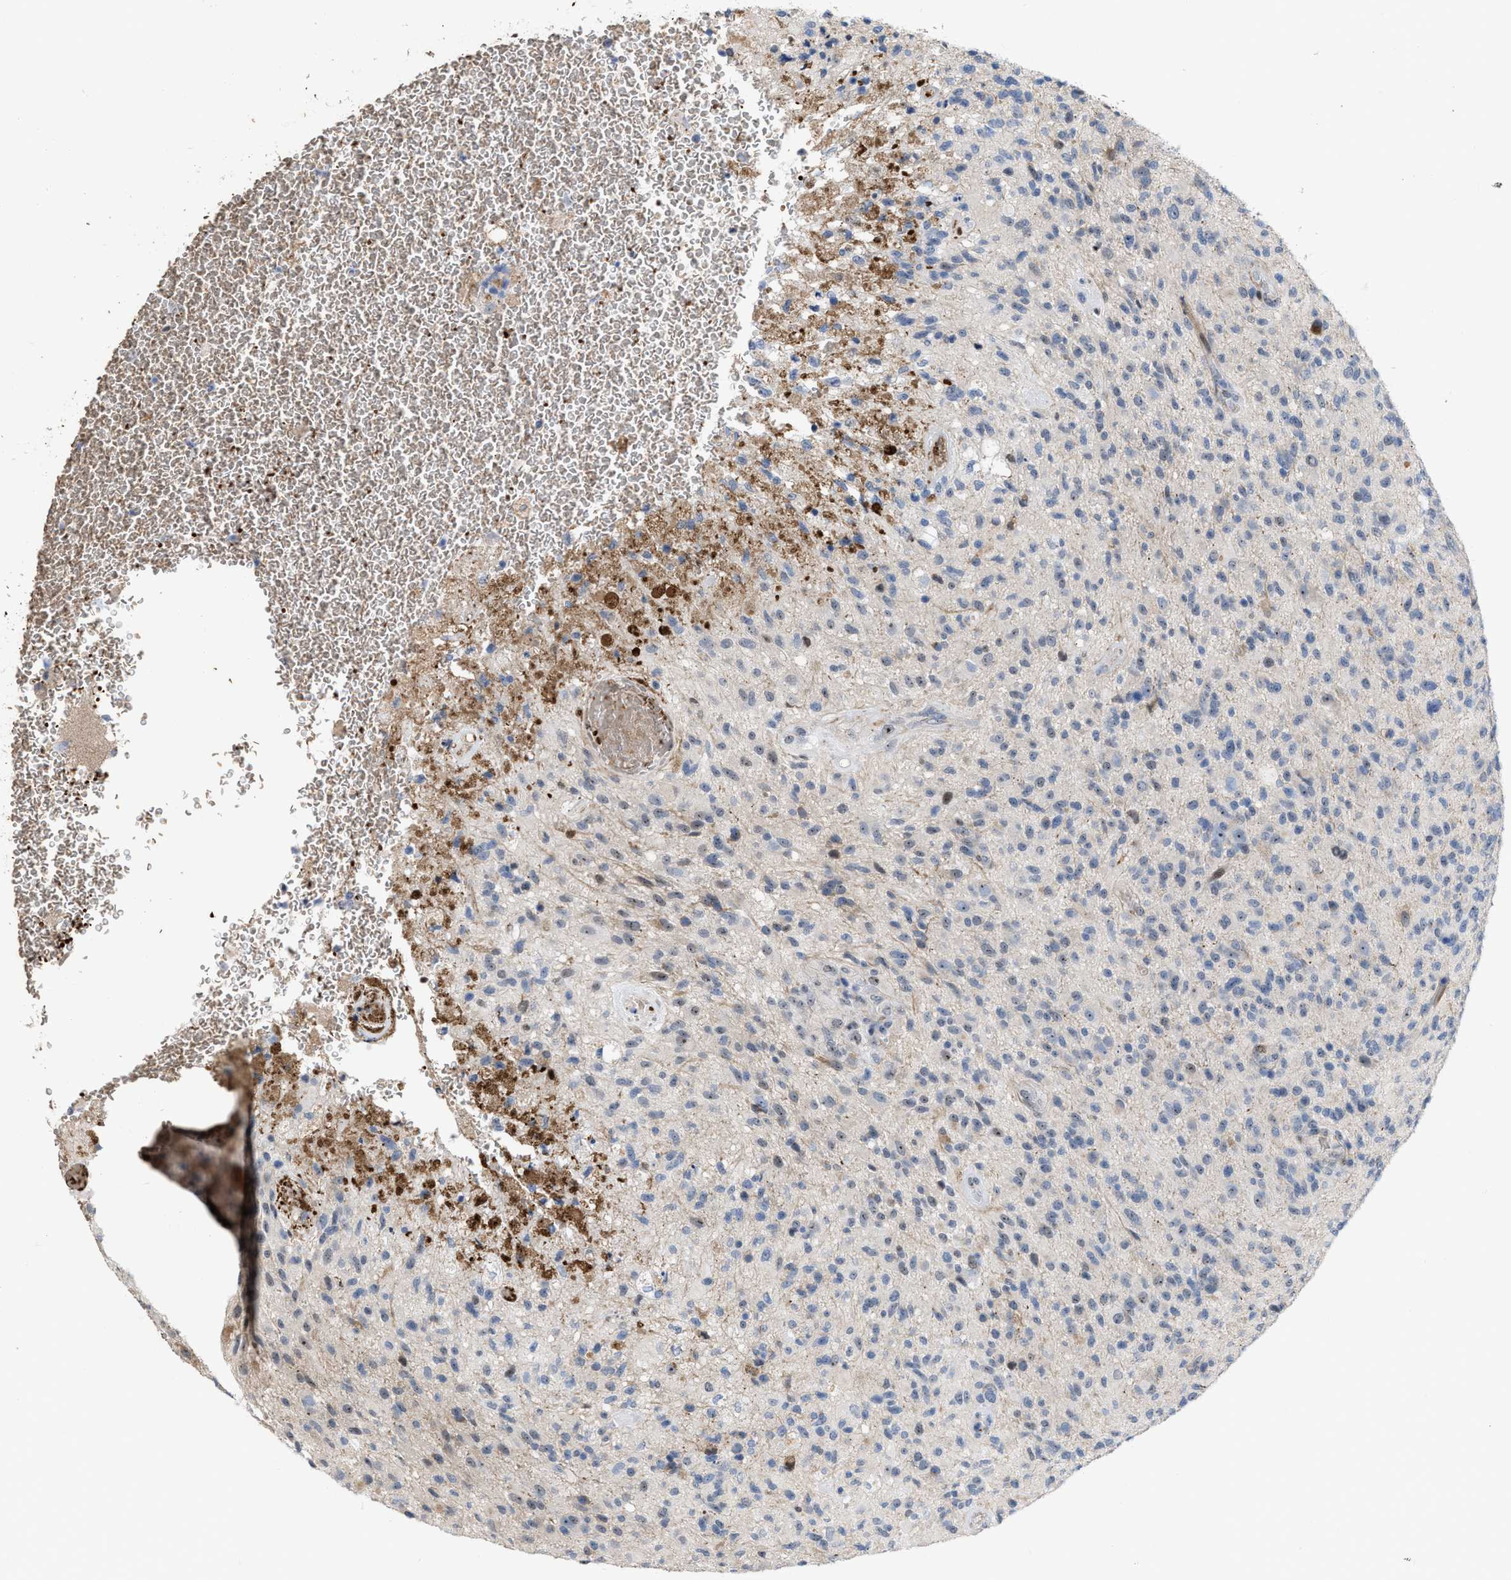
{"staining": {"intensity": "weak", "quantity": "<25%", "location": "nuclear"}, "tissue": "glioma", "cell_type": "Tumor cells", "image_type": "cancer", "snomed": [{"axis": "morphology", "description": "Glioma, malignant, High grade"}, {"axis": "topography", "description": "Brain"}], "caption": "Immunohistochemistry (IHC) of malignant high-grade glioma demonstrates no expression in tumor cells.", "gene": "POLR1F", "patient": {"sex": "male", "age": 71}}